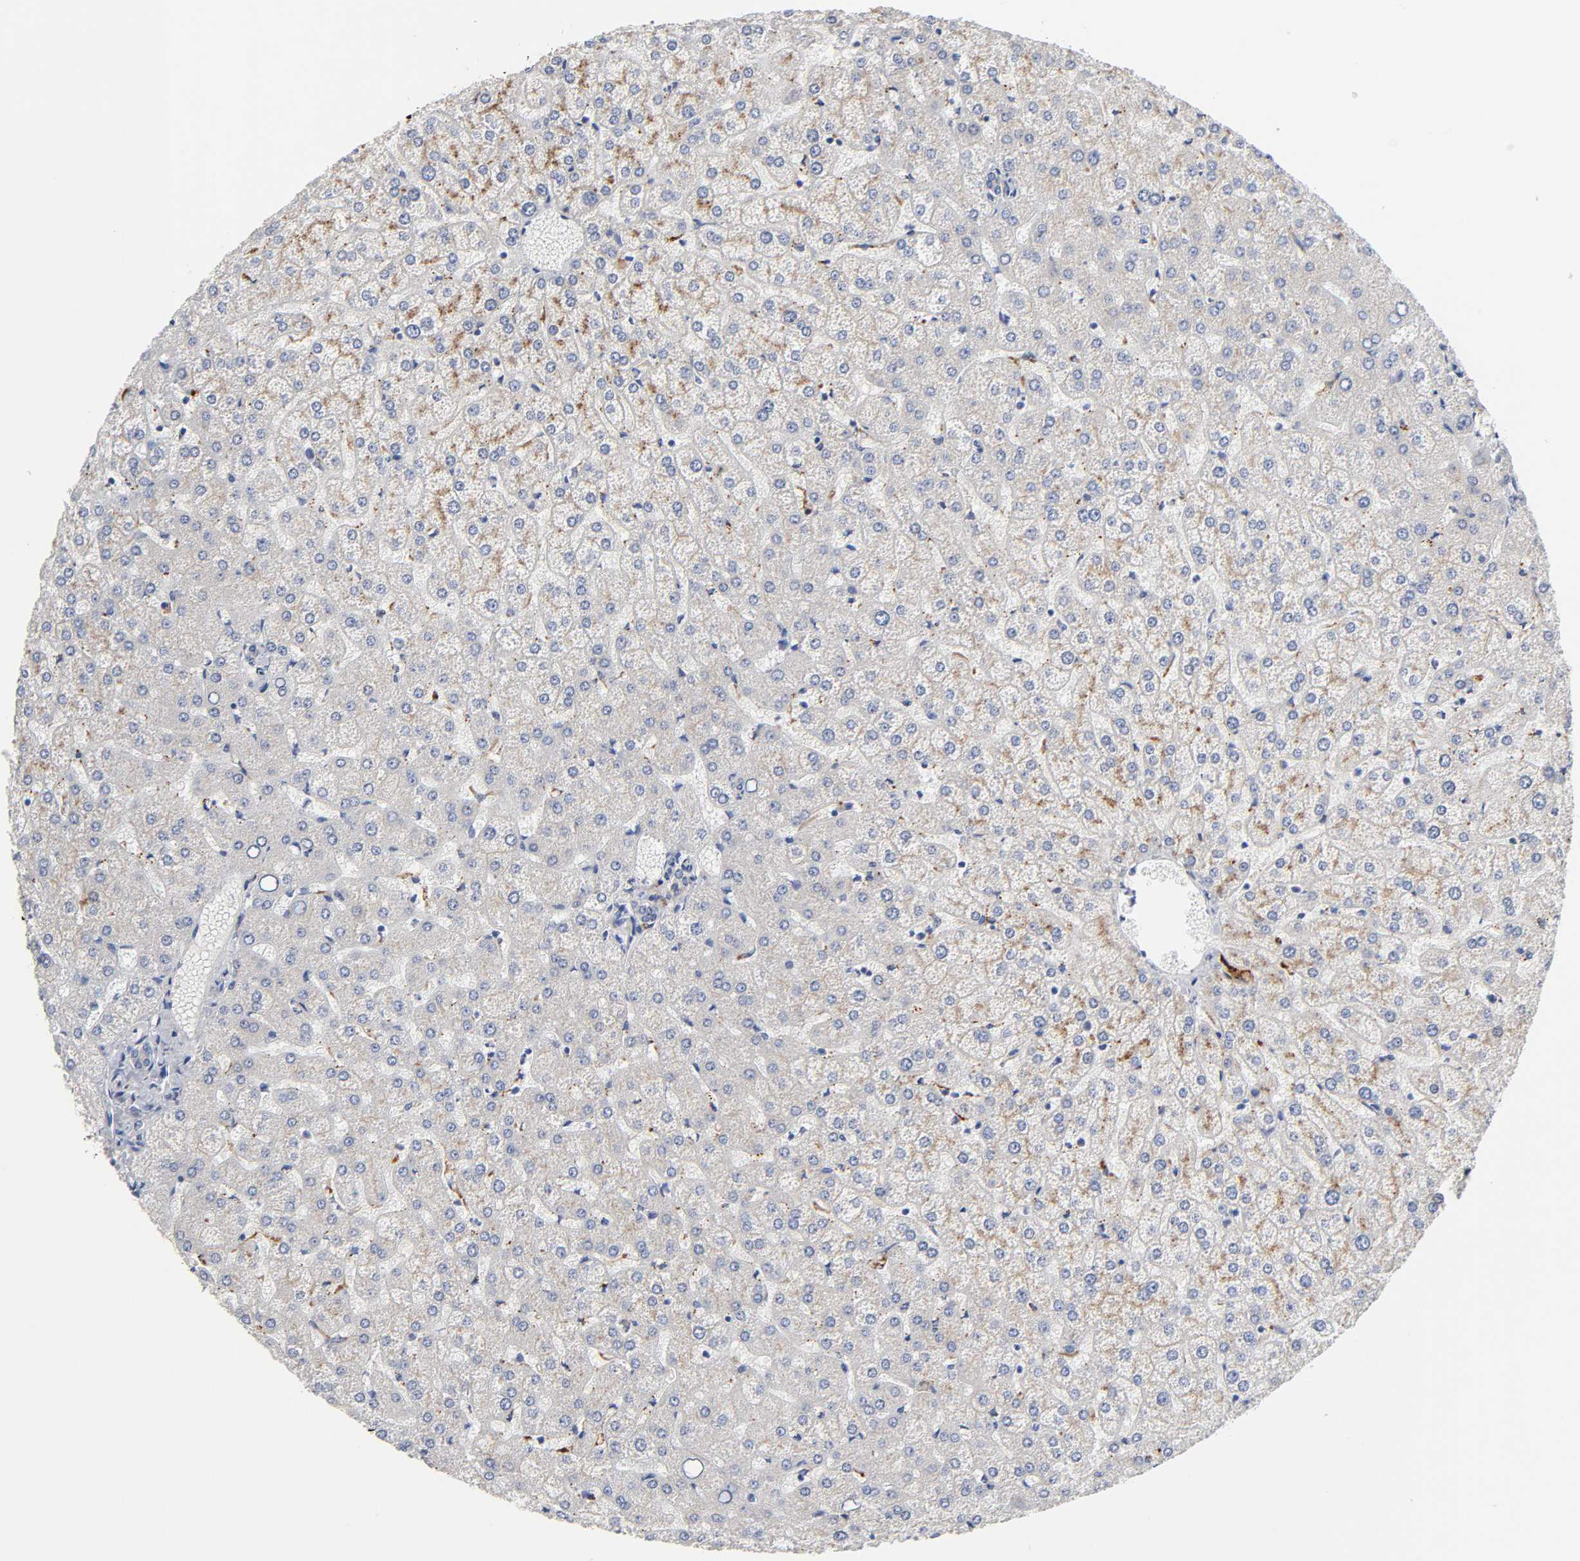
{"staining": {"intensity": "weak", "quantity": ">75%", "location": "cytoplasmic/membranous"}, "tissue": "liver", "cell_type": "Cholangiocytes", "image_type": "normal", "snomed": [{"axis": "morphology", "description": "Normal tissue, NOS"}, {"axis": "topography", "description": "Liver"}], "caption": "DAB immunohistochemical staining of unremarkable liver exhibits weak cytoplasmic/membranous protein positivity in about >75% of cholangiocytes.", "gene": "C17orf75", "patient": {"sex": "female", "age": 32}}